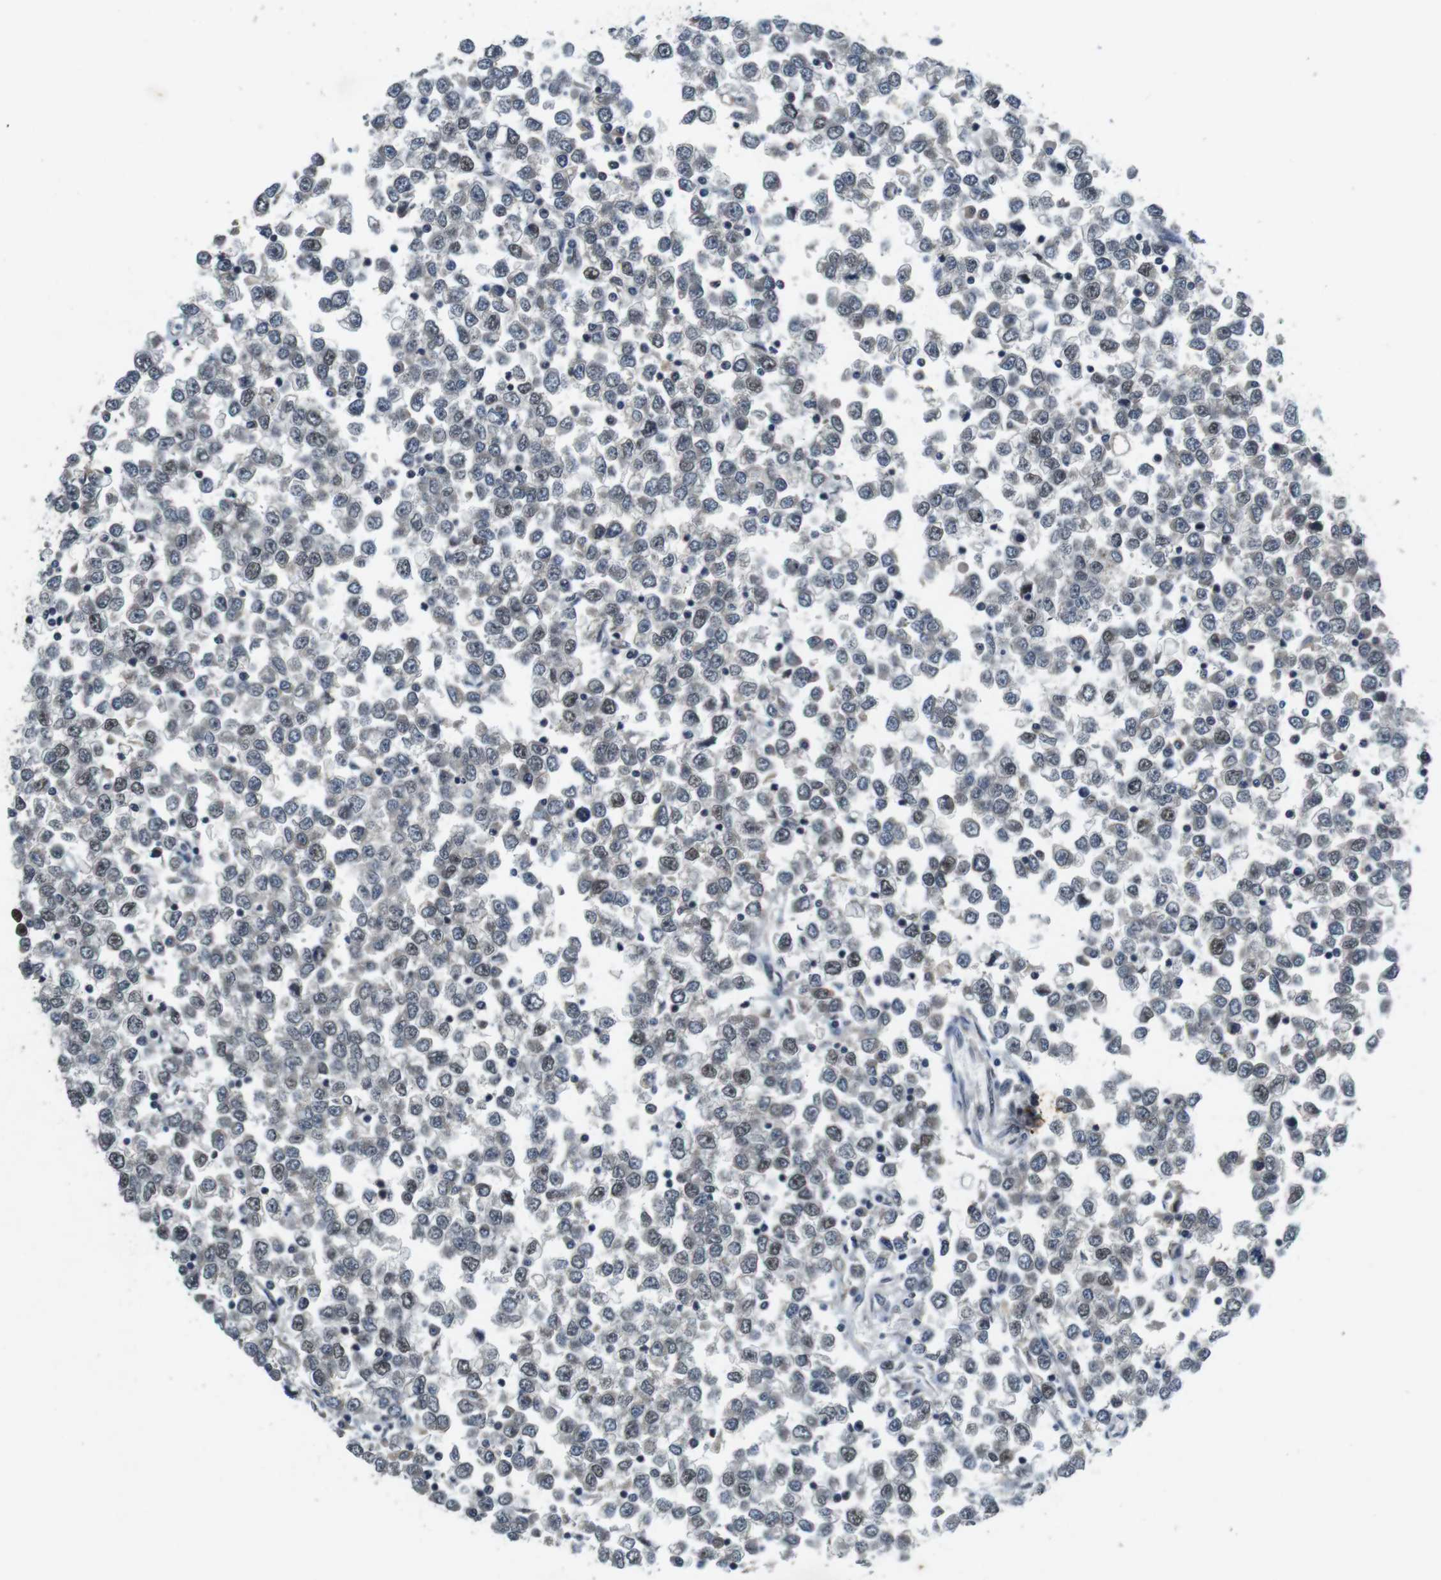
{"staining": {"intensity": "weak", "quantity": "<25%", "location": "nuclear"}, "tissue": "testis cancer", "cell_type": "Tumor cells", "image_type": "cancer", "snomed": [{"axis": "morphology", "description": "Seminoma, NOS"}, {"axis": "topography", "description": "Testis"}], "caption": "Immunohistochemistry photomicrograph of neoplastic tissue: human testis seminoma stained with DAB (3,3'-diaminobenzidine) displays no significant protein positivity in tumor cells. The staining is performed using DAB (3,3'-diaminobenzidine) brown chromogen with nuclei counter-stained in using hematoxylin.", "gene": "USP7", "patient": {"sex": "male", "age": 65}}